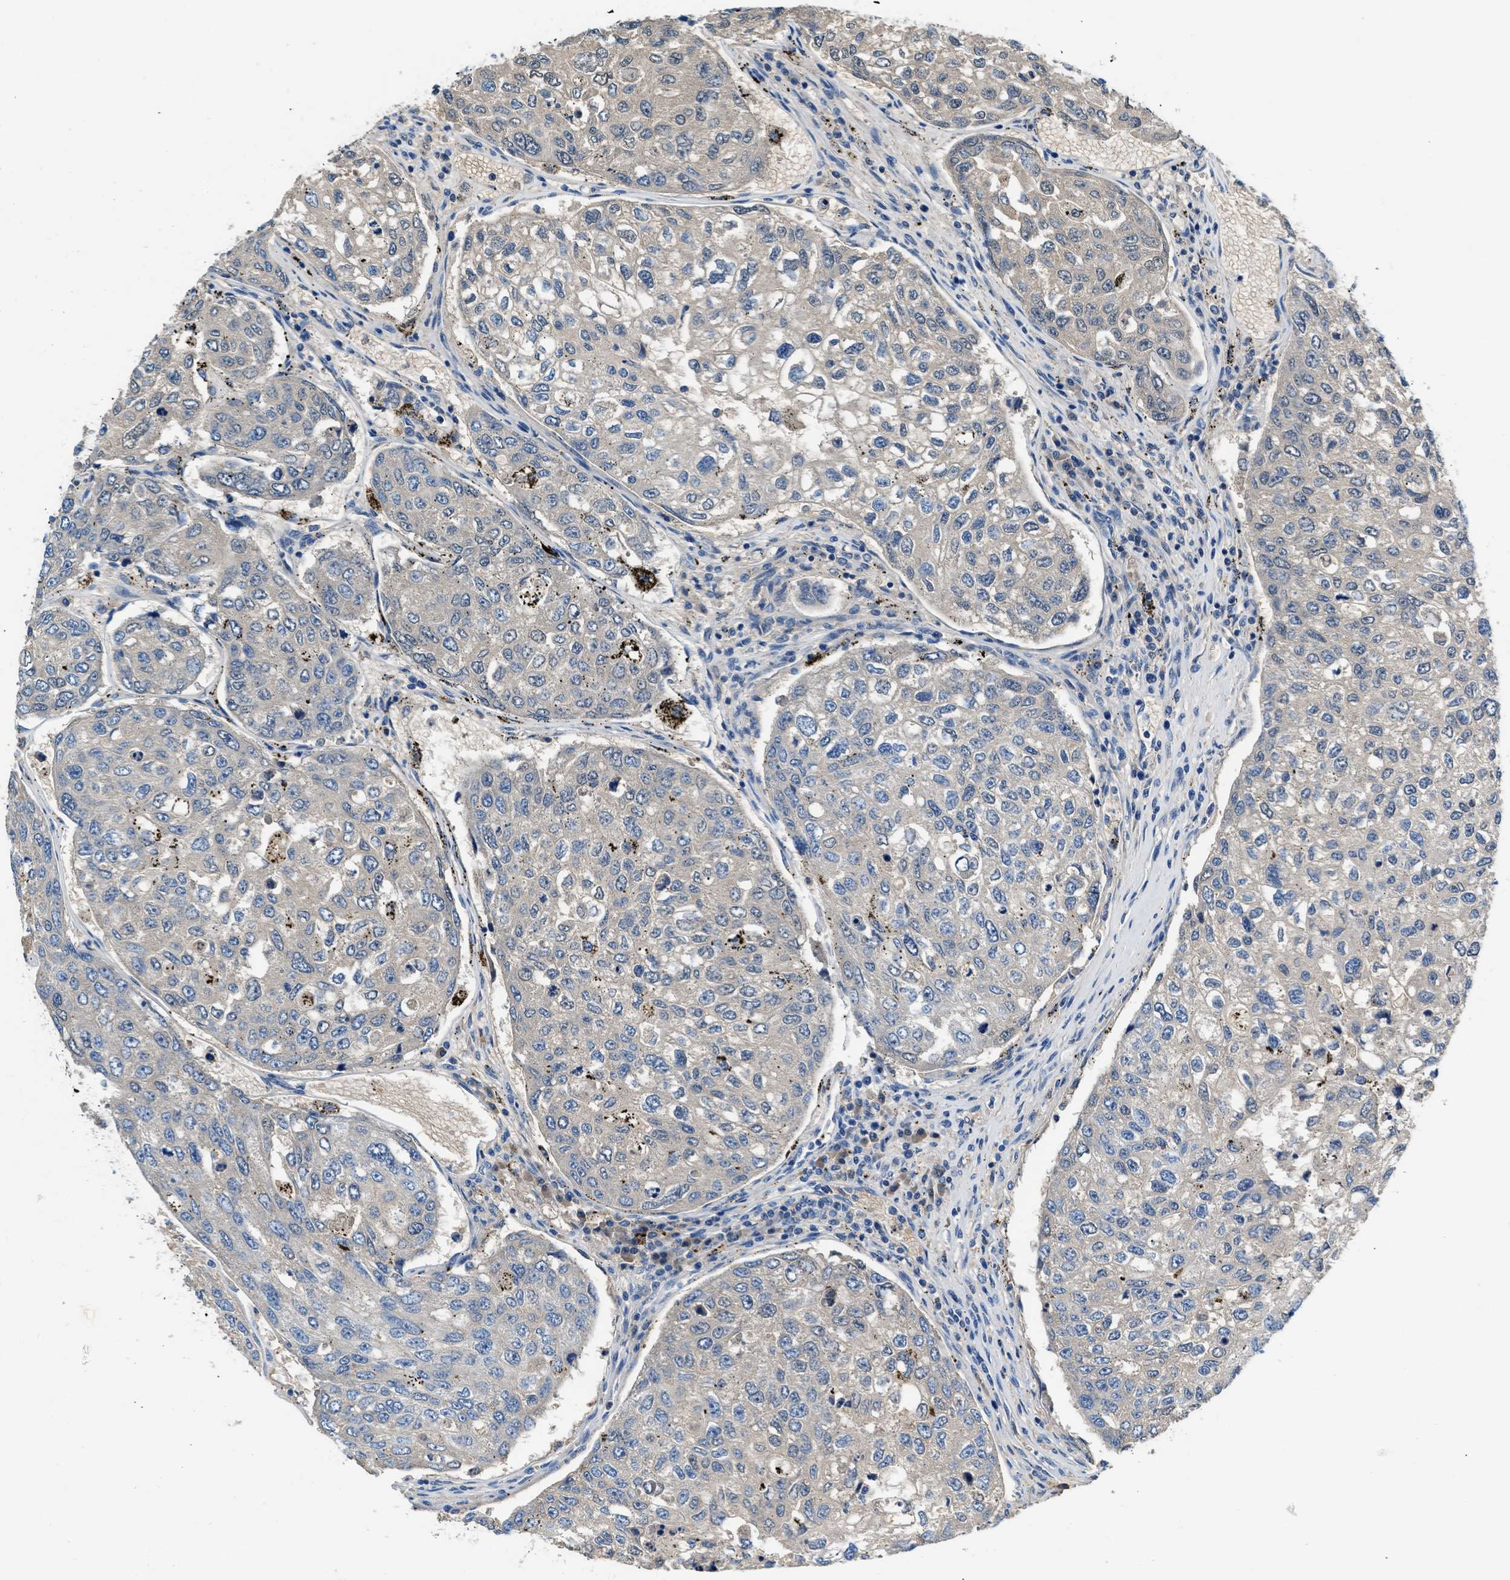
{"staining": {"intensity": "negative", "quantity": "none", "location": "none"}, "tissue": "urothelial cancer", "cell_type": "Tumor cells", "image_type": "cancer", "snomed": [{"axis": "morphology", "description": "Urothelial carcinoma, High grade"}, {"axis": "topography", "description": "Lymph node"}, {"axis": "topography", "description": "Urinary bladder"}], "caption": "A high-resolution histopathology image shows immunohistochemistry staining of urothelial carcinoma (high-grade), which displays no significant staining in tumor cells. (DAB immunohistochemistry (IHC) with hematoxylin counter stain).", "gene": "RWDD2B", "patient": {"sex": "male", "age": 51}}